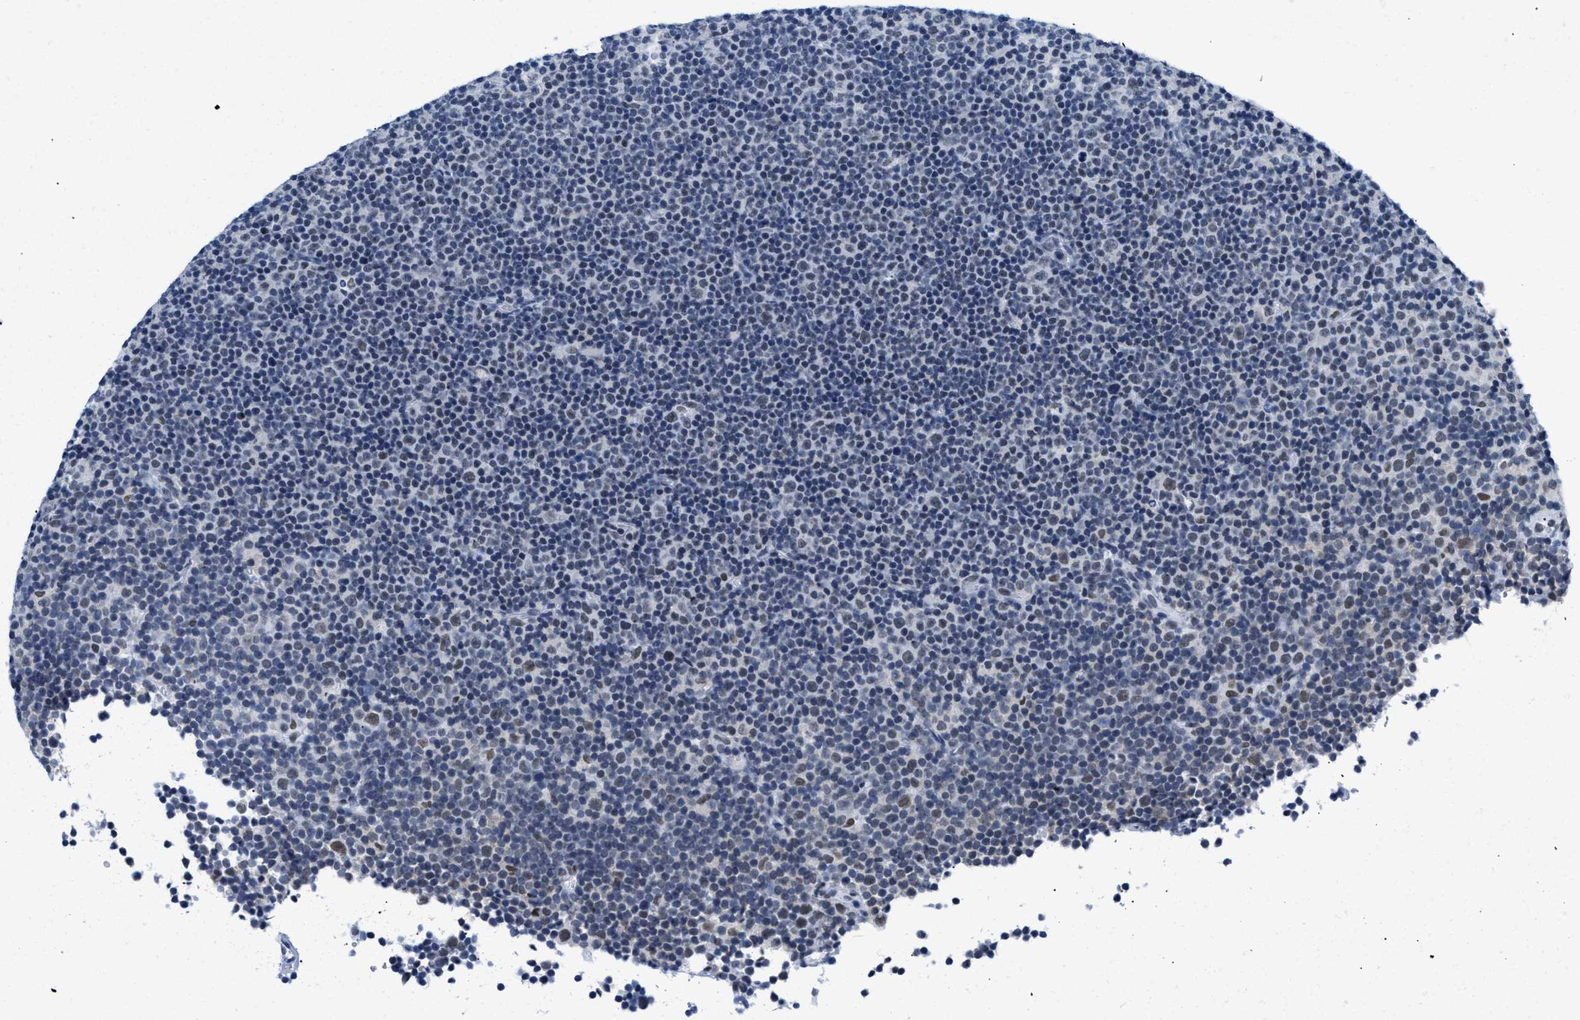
{"staining": {"intensity": "moderate", "quantity": "<25%", "location": "nuclear"}, "tissue": "lymphoma", "cell_type": "Tumor cells", "image_type": "cancer", "snomed": [{"axis": "morphology", "description": "Malignant lymphoma, non-Hodgkin's type, Low grade"}, {"axis": "topography", "description": "Lymph node"}], "caption": "Low-grade malignant lymphoma, non-Hodgkin's type tissue reveals moderate nuclear positivity in approximately <25% of tumor cells", "gene": "CTBP1", "patient": {"sex": "female", "age": 67}}